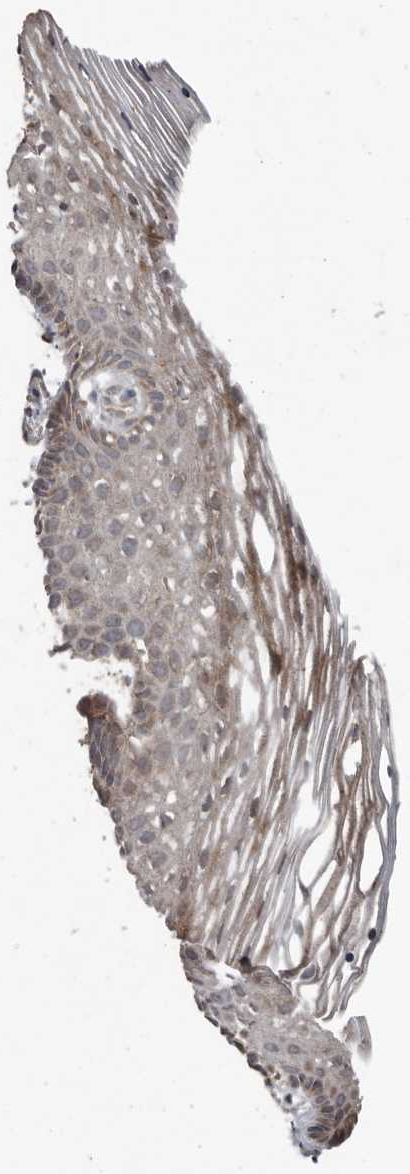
{"staining": {"intensity": "moderate", "quantity": "25%-75%", "location": "cytoplasmic/membranous"}, "tissue": "vagina", "cell_type": "Squamous epithelial cells", "image_type": "normal", "snomed": [{"axis": "morphology", "description": "Normal tissue, NOS"}, {"axis": "topography", "description": "Vagina"}], "caption": "About 25%-75% of squamous epithelial cells in benign human vagina show moderate cytoplasmic/membranous protein staining as visualized by brown immunohistochemical staining.", "gene": "FBXO31", "patient": {"sex": "female", "age": 32}}